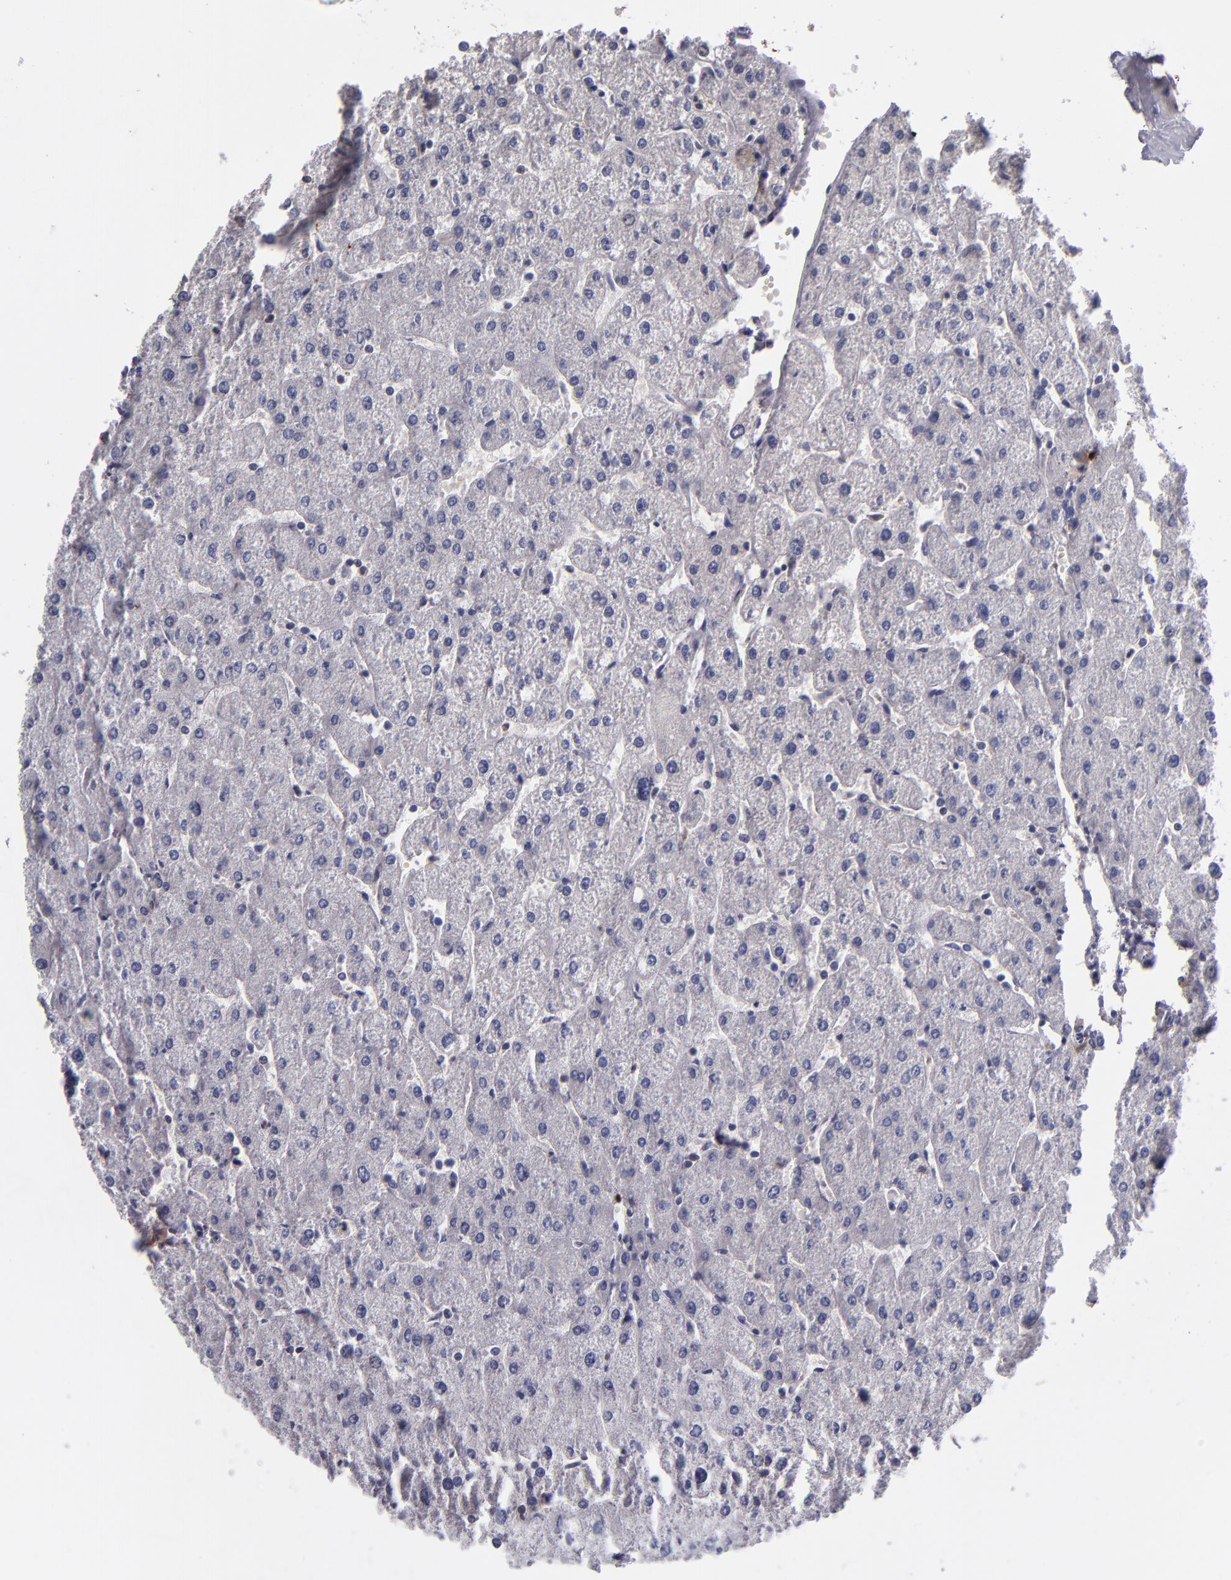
{"staining": {"intensity": "negative", "quantity": "none", "location": "none"}, "tissue": "liver", "cell_type": "Cholangiocytes", "image_type": "normal", "snomed": [{"axis": "morphology", "description": "Normal tissue, NOS"}, {"axis": "topography", "description": "Liver"}], "caption": "Liver was stained to show a protein in brown. There is no significant staining in cholangiocytes.", "gene": "S100A1", "patient": {"sex": "male", "age": 67}}